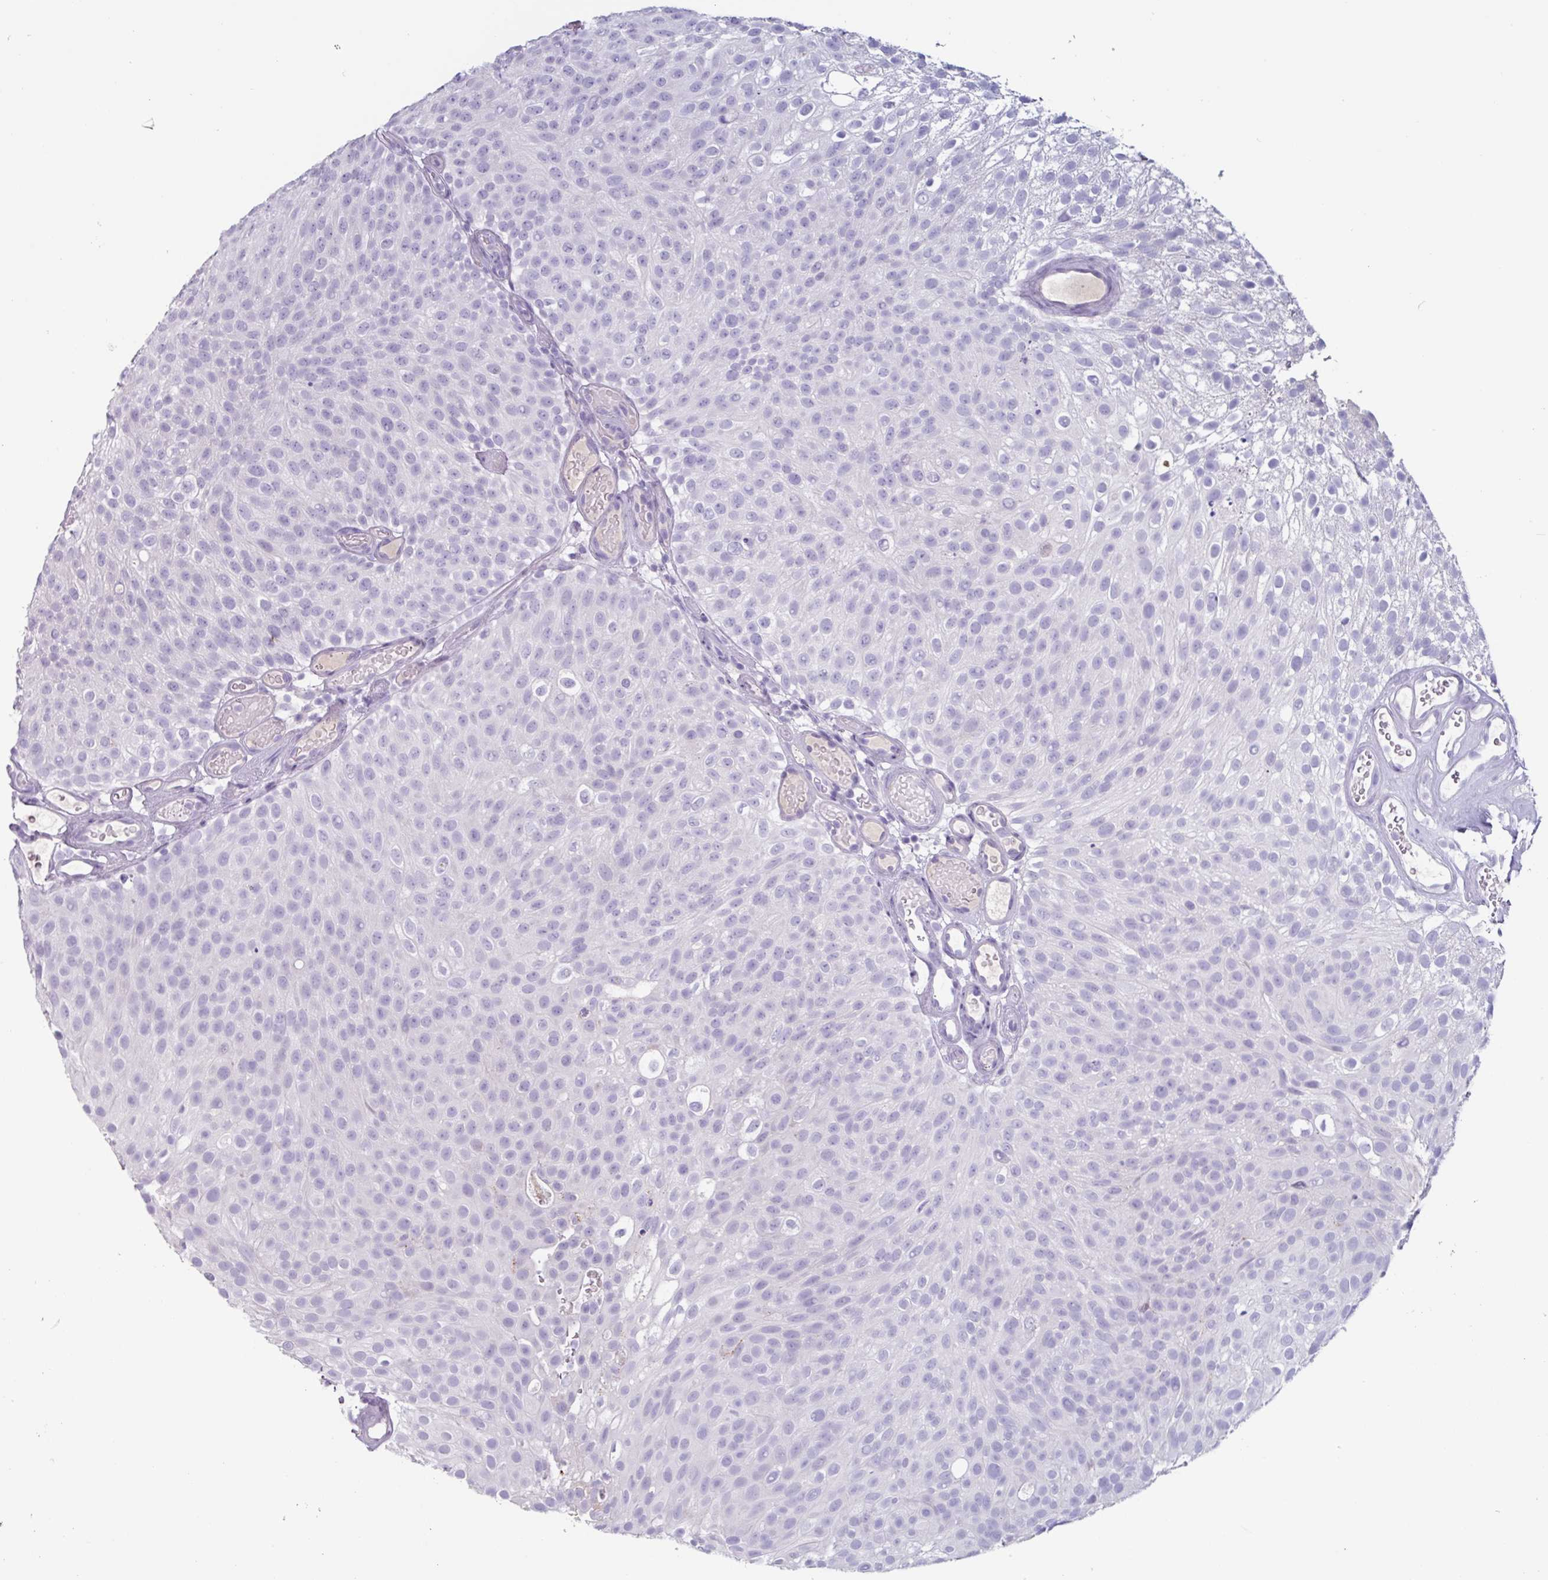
{"staining": {"intensity": "negative", "quantity": "none", "location": "none"}, "tissue": "urothelial cancer", "cell_type": "Tumor cells", "image_type": "cancer", "snomed": [{"axis": "morphology", "description": "Urothelial carcinoma, Low grade"}, {"axis": "topography", "description": "Urinary bladder"}], "caption": "A histopathology image of human urothelial cancer is negative for staining in tumor cells. (Immunohistochemistry, brightfield microscopy, high magnification).", "gene": "OR2T10", "patient": {"sex": "male", "age": 78}}